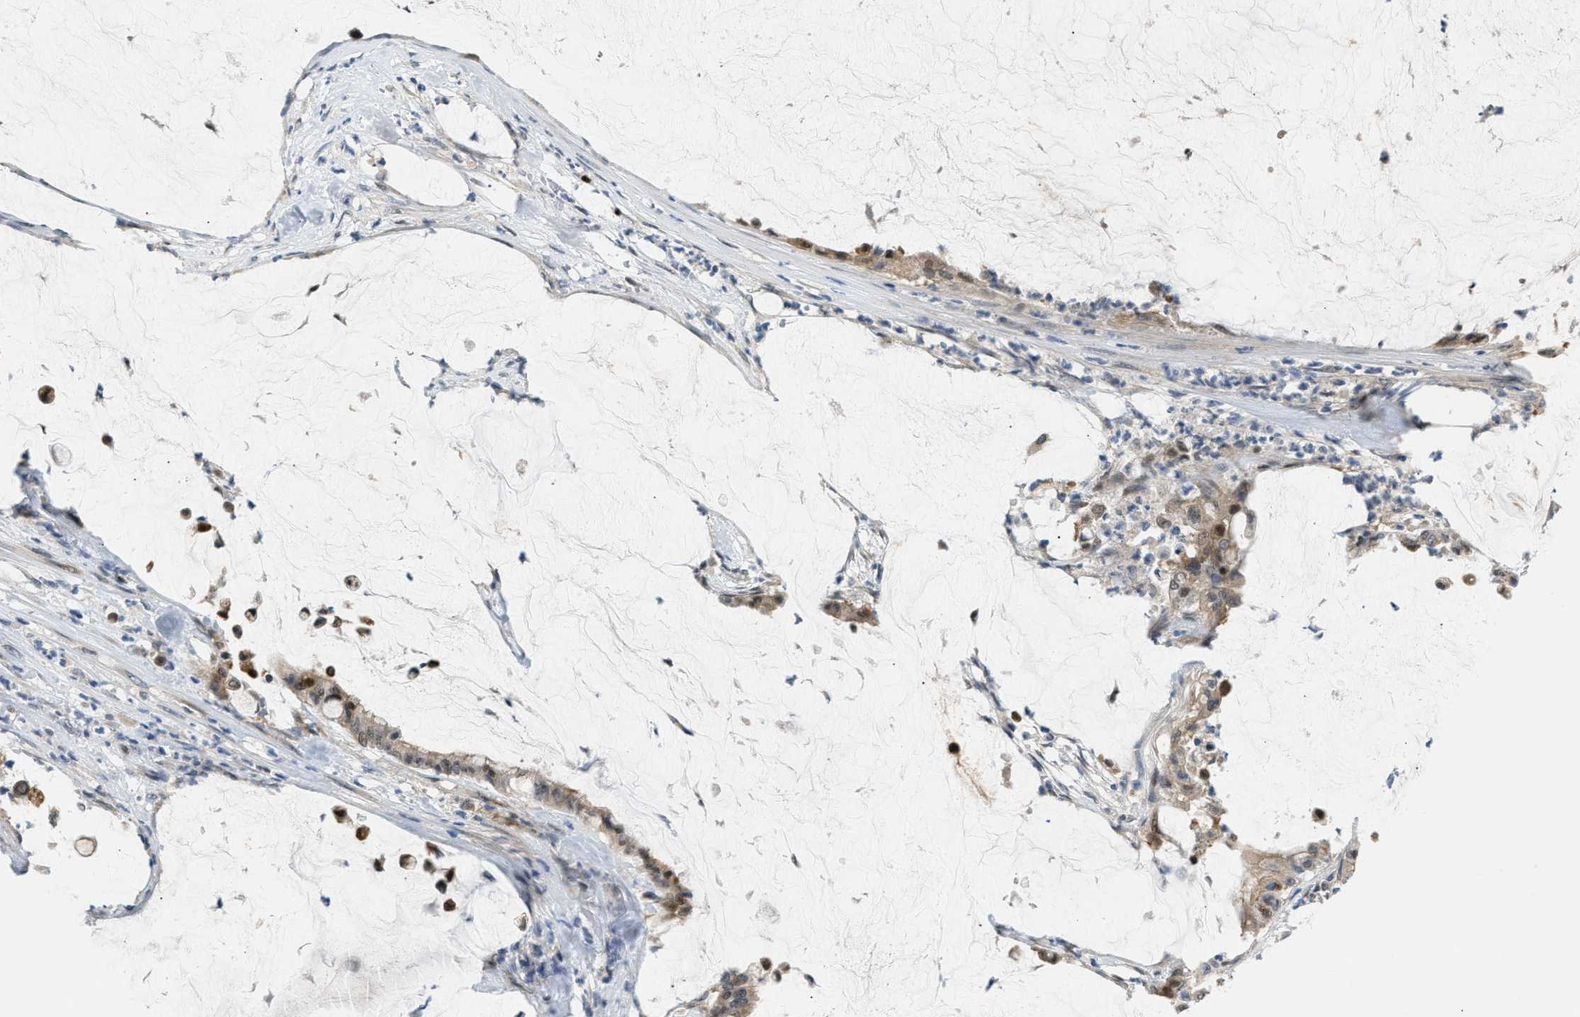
{"staining": {"intensity": "moderate", "quantity": "<25%", "location": "cytoplasmic/membranous,nuclear"}, "tissue": "pancreatic cancer", "cell_type": "Tumor cells", "image_type": "cancer", "snomed": [{"axis": "morphology", "description": "Adenocarcinoma, NOS"}, {"axis": "topography", "description": "Pancreas"}], "caption": "The histopathology image shows immunohistochemical staining of adenocarcinoma (pancreatic). There is moderate cytoplasmic/membranous and nuclear positivity is seen in about <25% of tumor cells. The staining is performed using DAB brown chromogen to label protein expression. The nuclei are counter-stained blue using hematoxylin.", "gene": "NPS", "patient": {"sex": "male", "age": 41}}